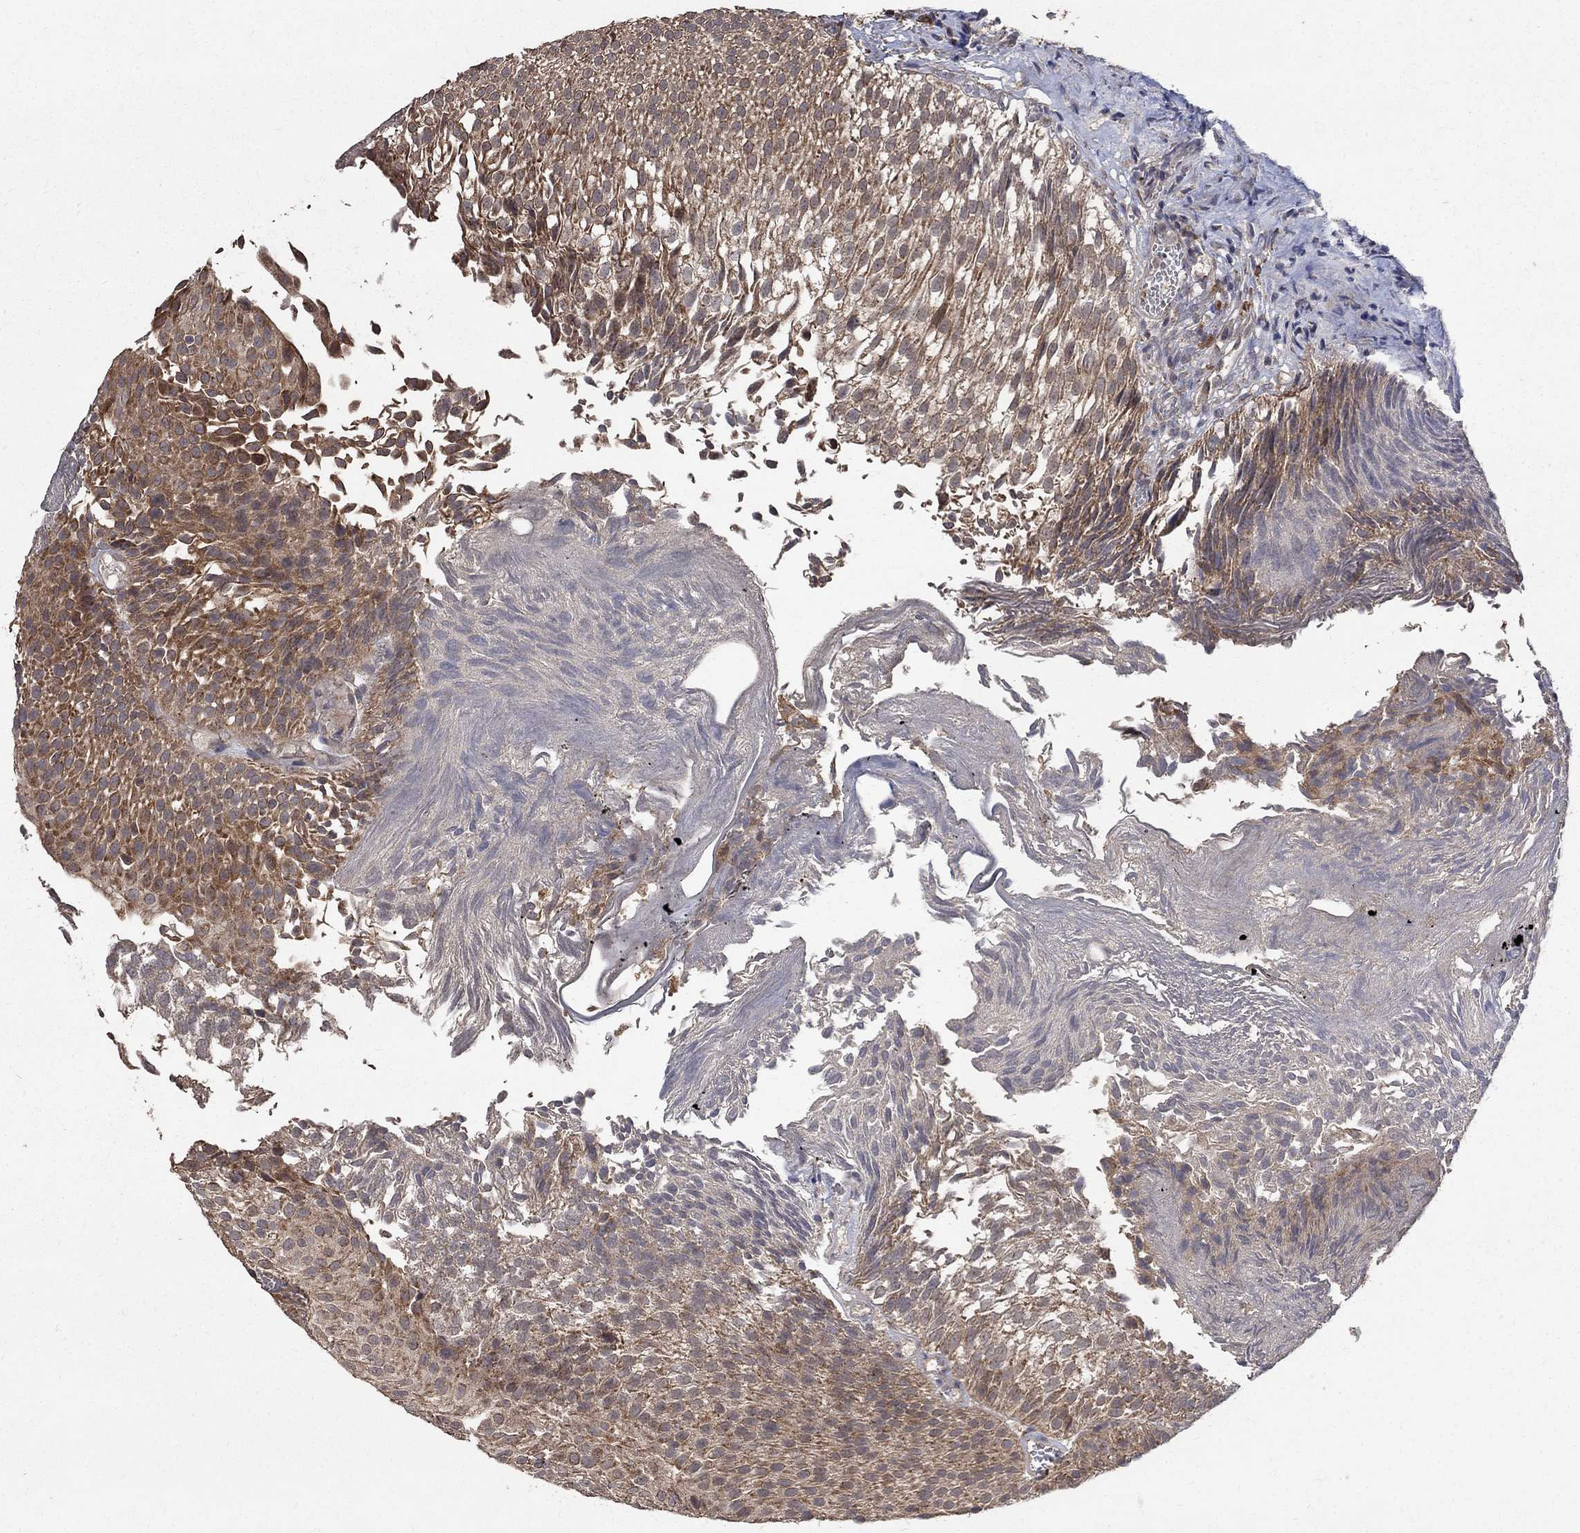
{"staining": {"intensity": "moderate", "quantity": "<25%", "location": "cytoplasmic/membranous"}, "tissue": "urothelial cancer", "cell_type": "Tumor cells", "image_type": "cancer", "snomed": [{"axis": "morphology", "description": "Urothelial carcinoma, Low grade"}, {"axis": "topography", "description": "Urinary bladder"}], "caption": "Immunohistochemistry (IHC) of urothelial cancer demonstrates low levels of moderate cytoplasmic/membranous staining in approximately <25% of tumor cells.", "gene": "C17orf75", "patient": {"sex": "male", "age": 65}}